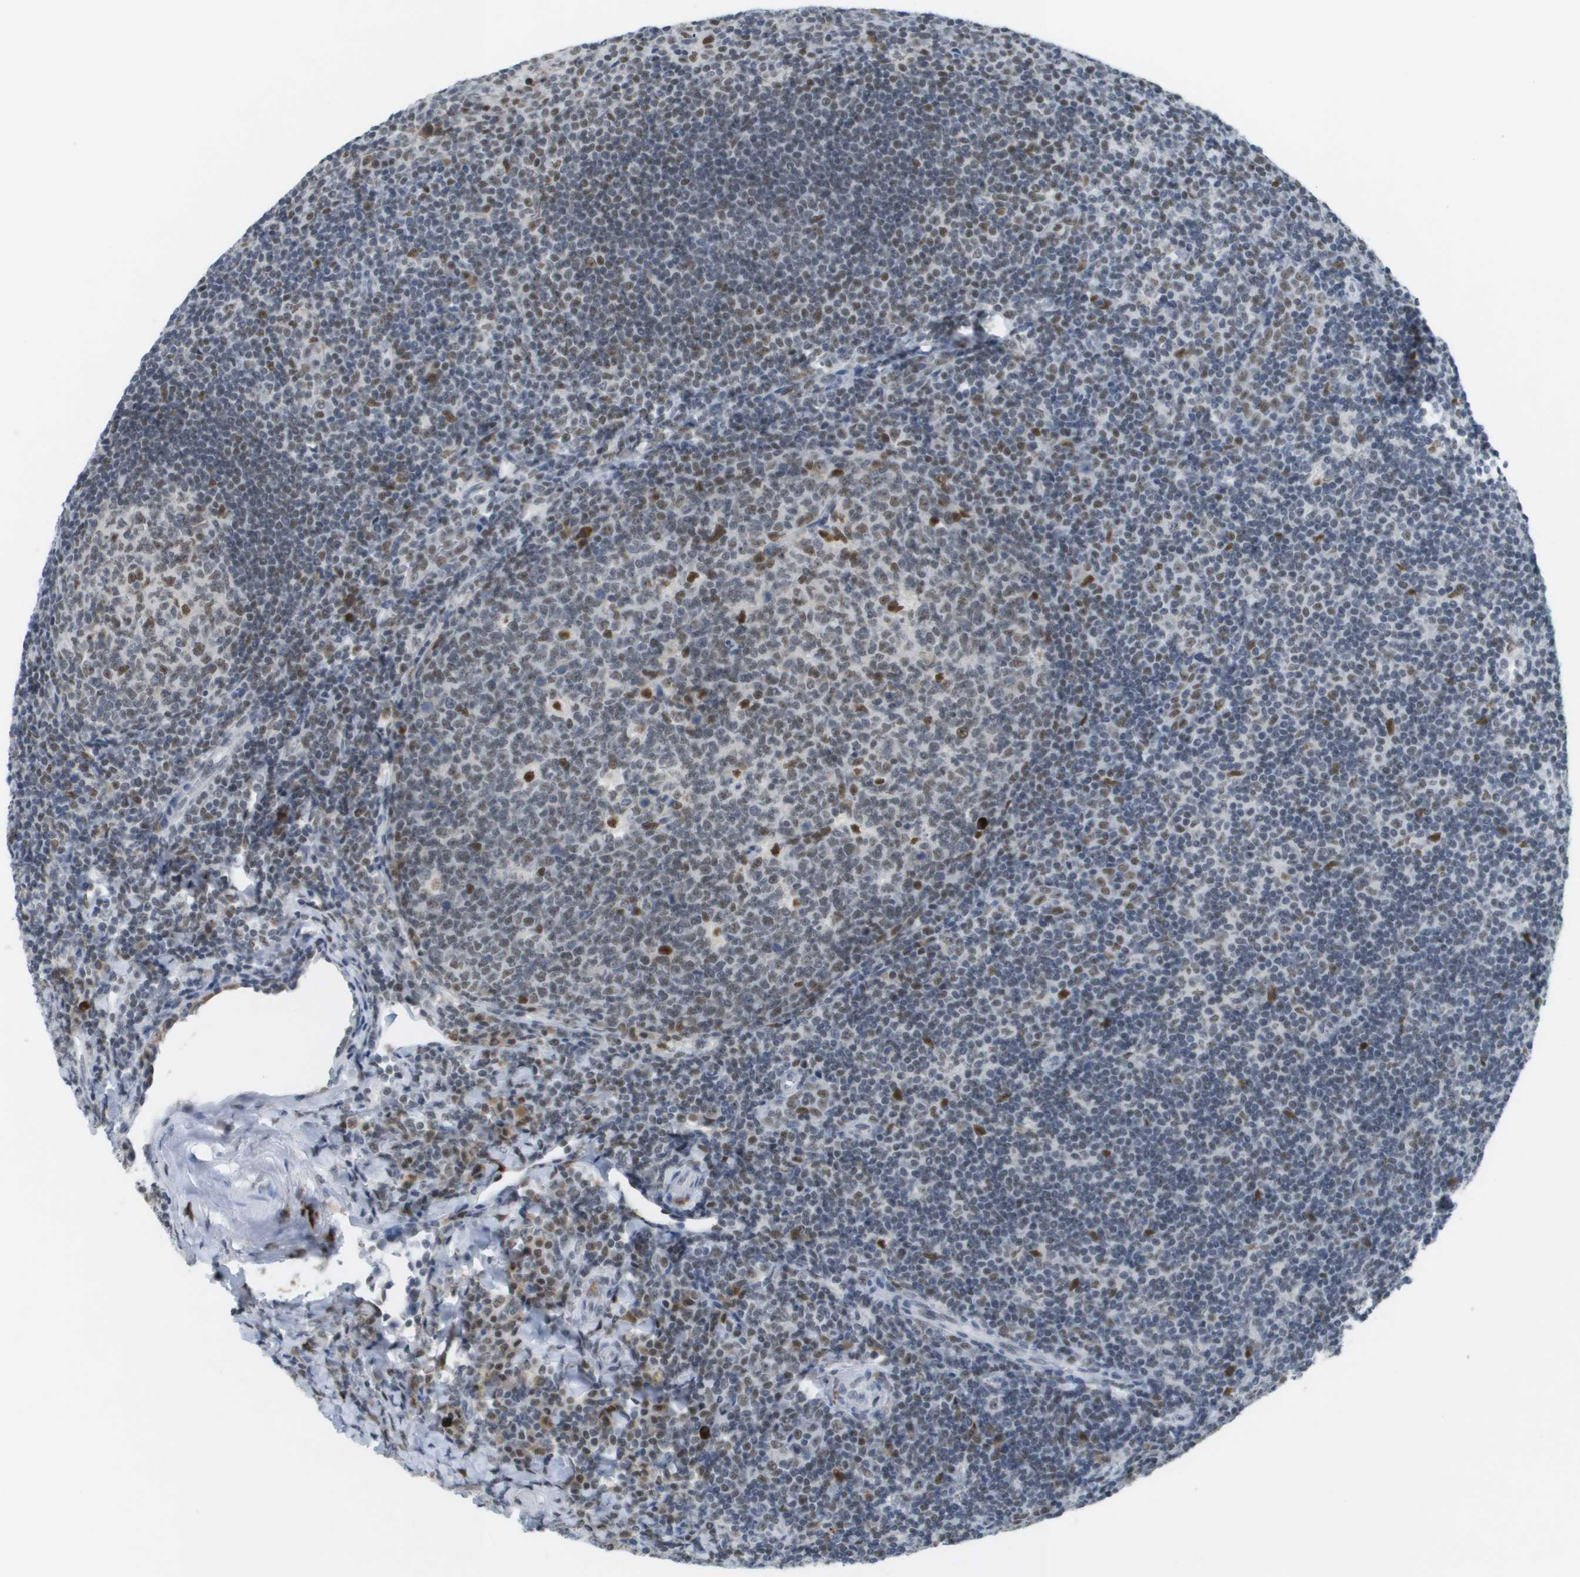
{"staining": {"intensity": "moderate", "quantity": "<25%", "location": "nuclear"}, "tissue": "tonsil", "cell_type": "Germinal center cells", "image_type": "normal", "snomed": [{"axis": "morphology", "description": "Normal tissue, NOS"}, {"axis": "topography", "description": "Tonsil"}], "caption": "High-power microscopy captured an IHC image of benign tonsil, revealing moderate nuclear expression in about <25% of germinal center cells. (DAB (3,3'-diaminobenzidine) IHC, brown staining for protein, blue staining for nuclei).", "gene": "TP53RK", "patient": {"sex": "male", "age": 37}}